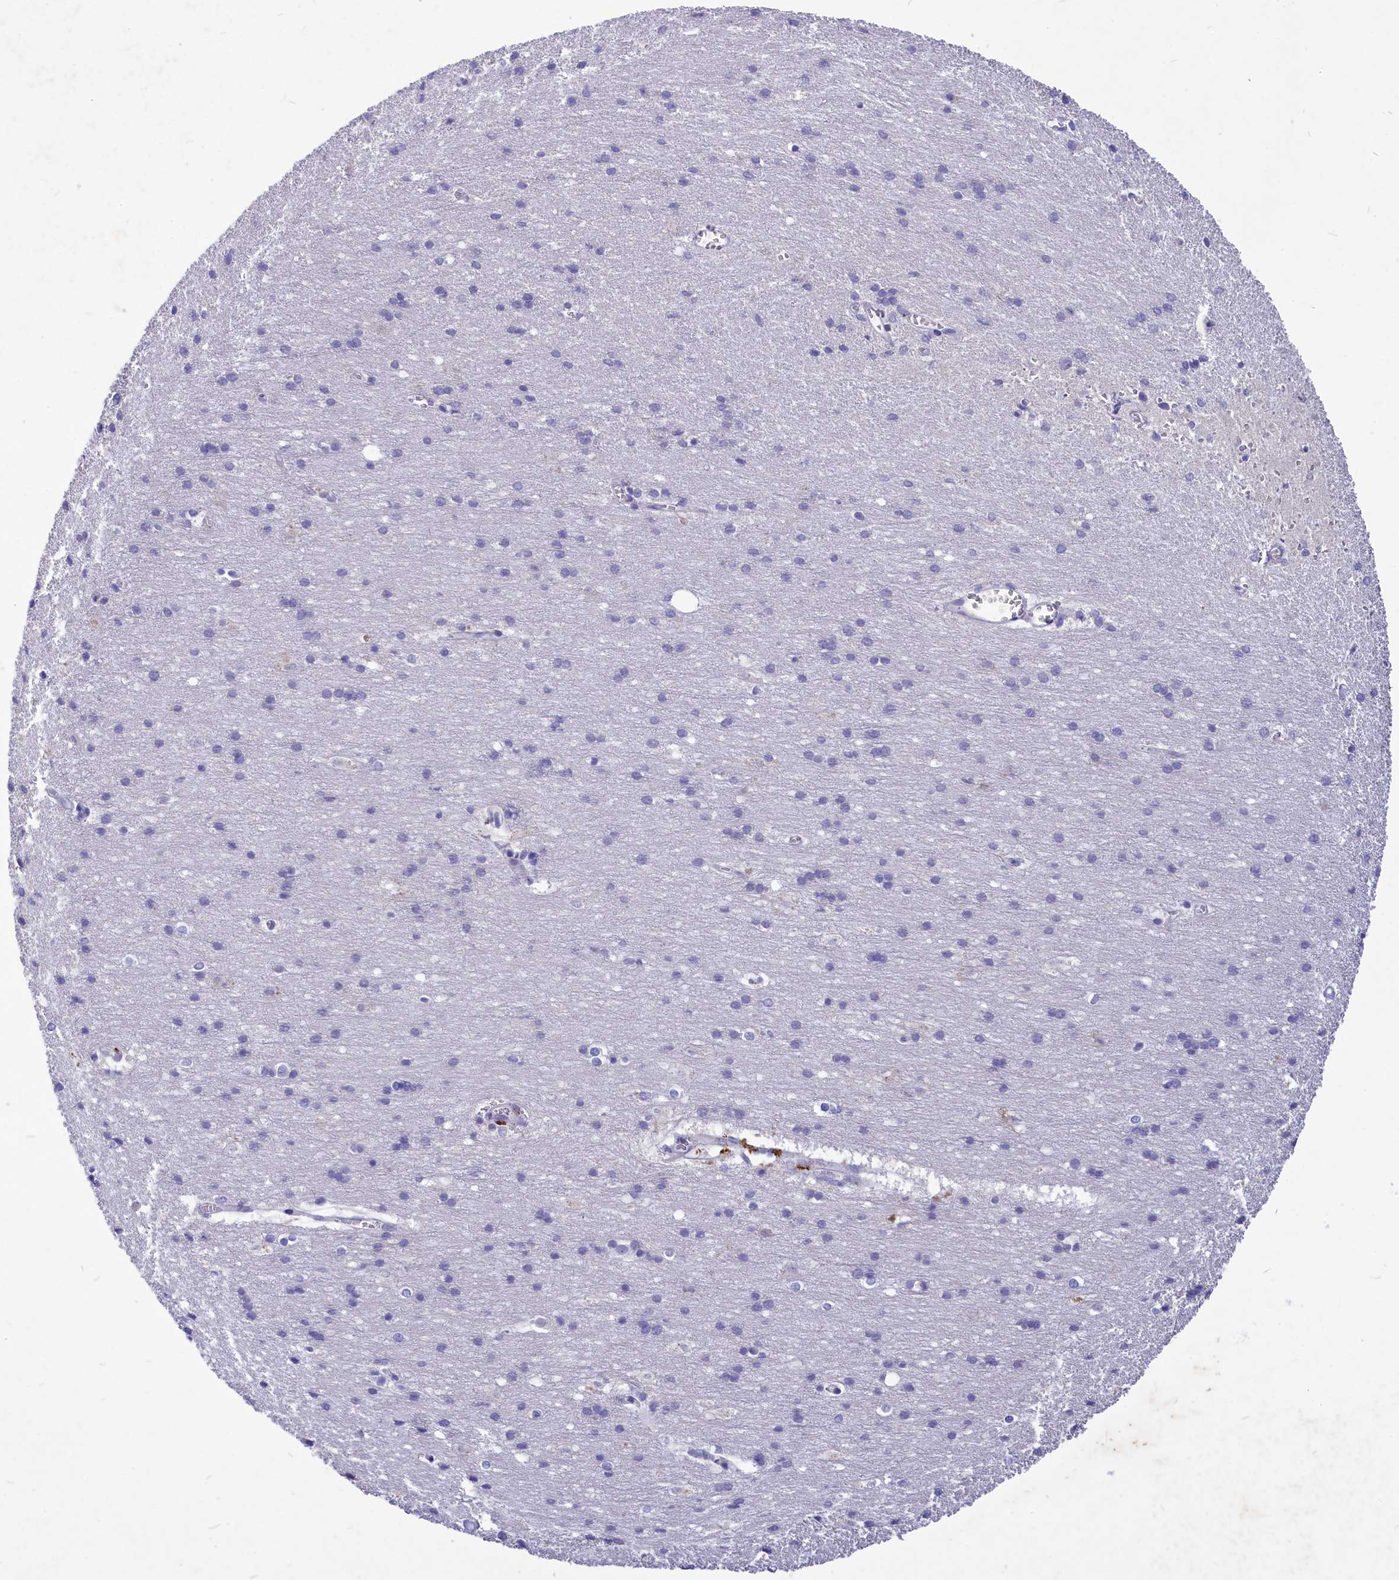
{"staining": {"intensity": "negative", "quantity": "none", "location": "none"}, "tissue": "cerebral cortex", "cell_type": "Endothelial cells", "image_type": "normal", "snomed": [{"axis": "morphology", "description": "Normal tissue, NOS"}, {"axis": "topography", "description": "Cerebral cortex"}], "caption": "A photomicrograph of human cerebral cortex is negative for staining in endothelial cells. Brightfield microscopy of immunohistochemistry (IHC) stained with DAB (brown) and hematoxylin (blue), captured at high magnification.", "gene": "DEFB119", "patient": {"sex": "male", "age": 54}}